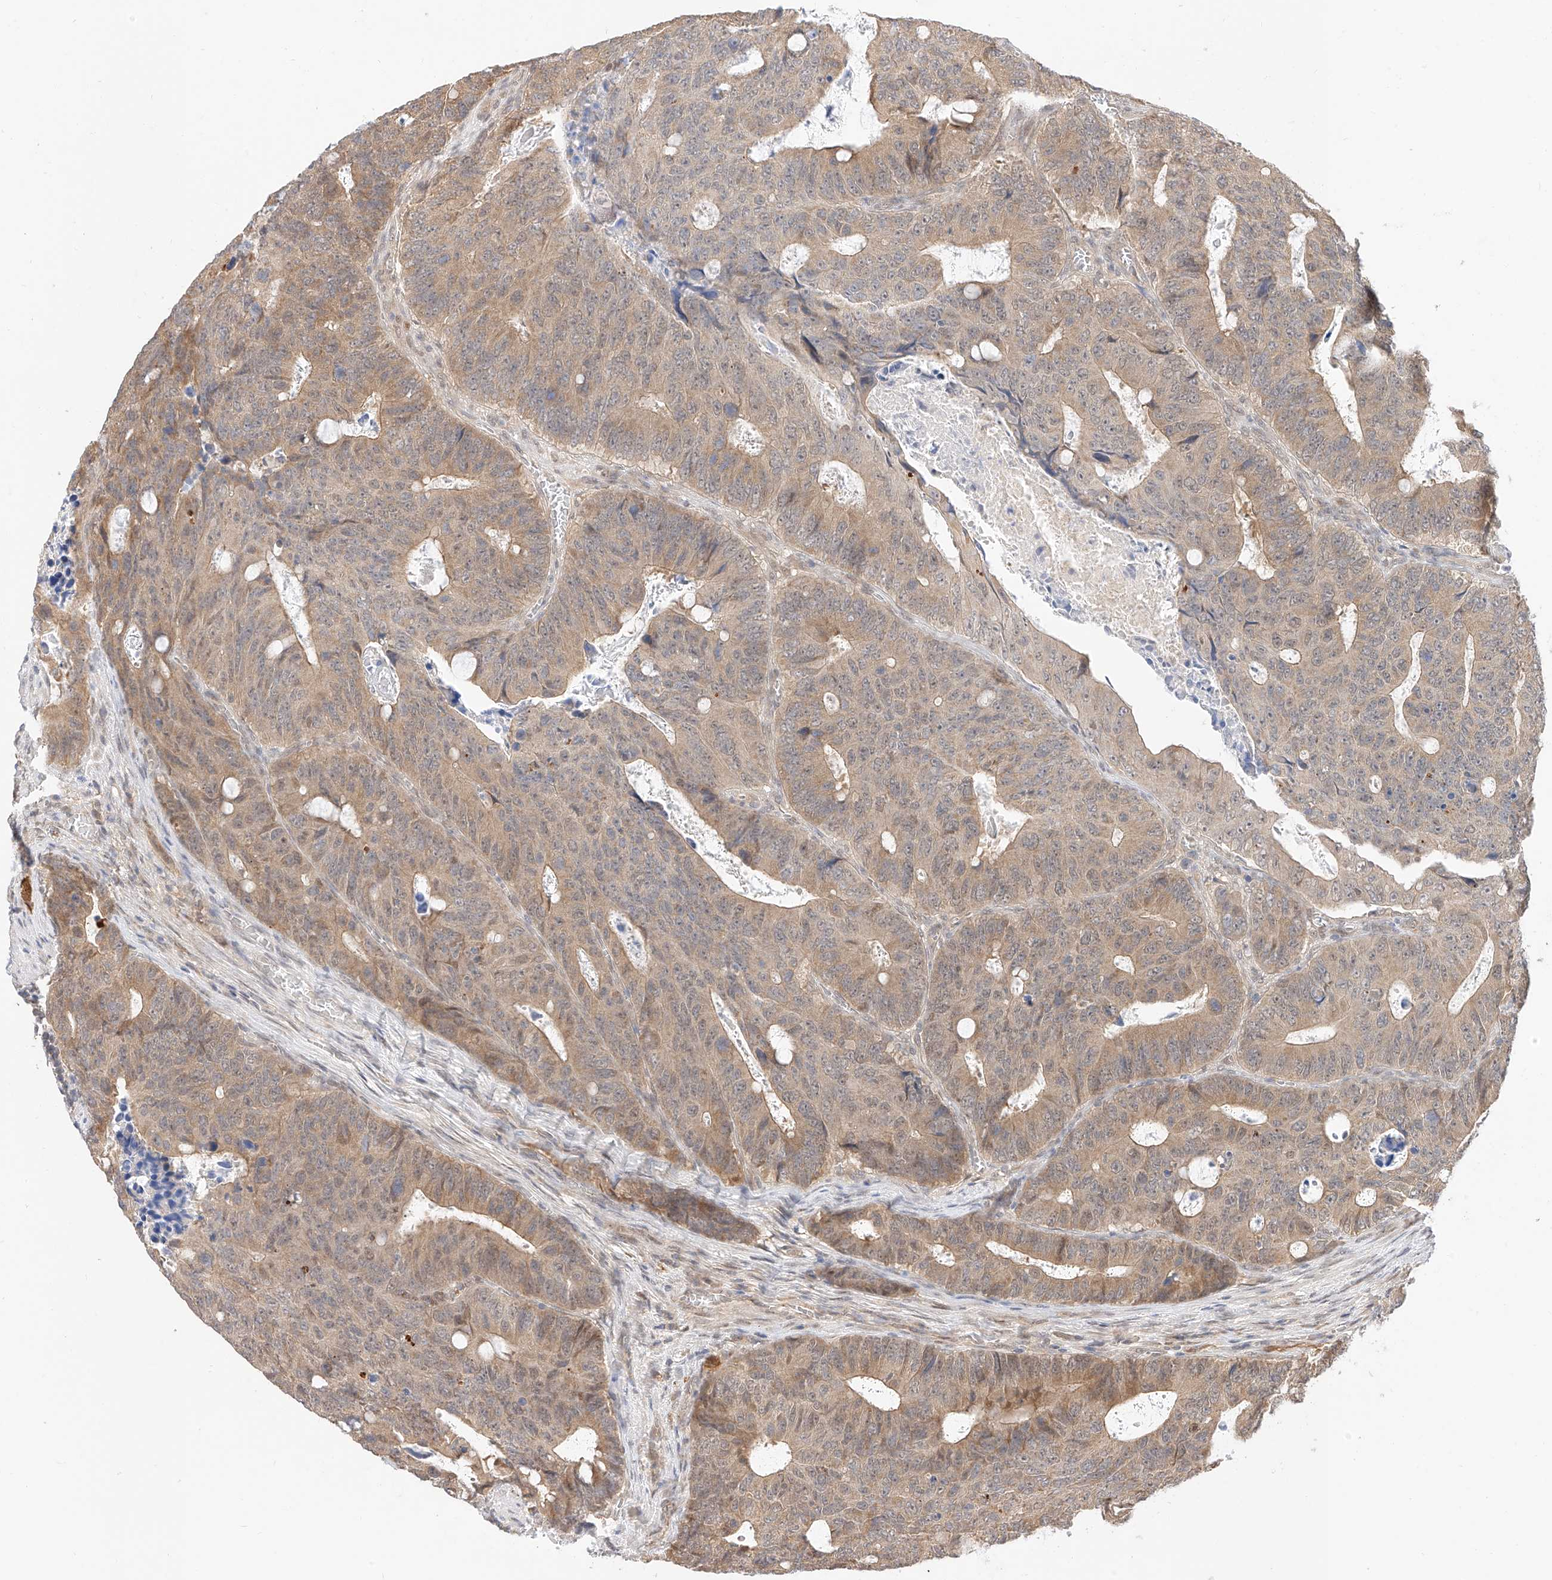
{"staining": {"intensity": "weak", "quantity": ">75%", "location": "cytoplasmic/membranous,nuclear"}, "tissue": "colorectal cancer", "cell_type": "Tumor cells", "image_type": "cancer", "snomed": [{"axis": "morphology", "description": "Adenocarcinoma, NOS"}, {"axis": "topography", "description": "Colon"}], "caption": "This is an image of immunohistochemistry staining of colorectal cancer (adenocarcinoma), which shows weak positivity in the cytoplasmic/membranous and nuclear of tumor cells.", "gene": "EIF4H", "patient": {"sex": "male", "age": 87}}